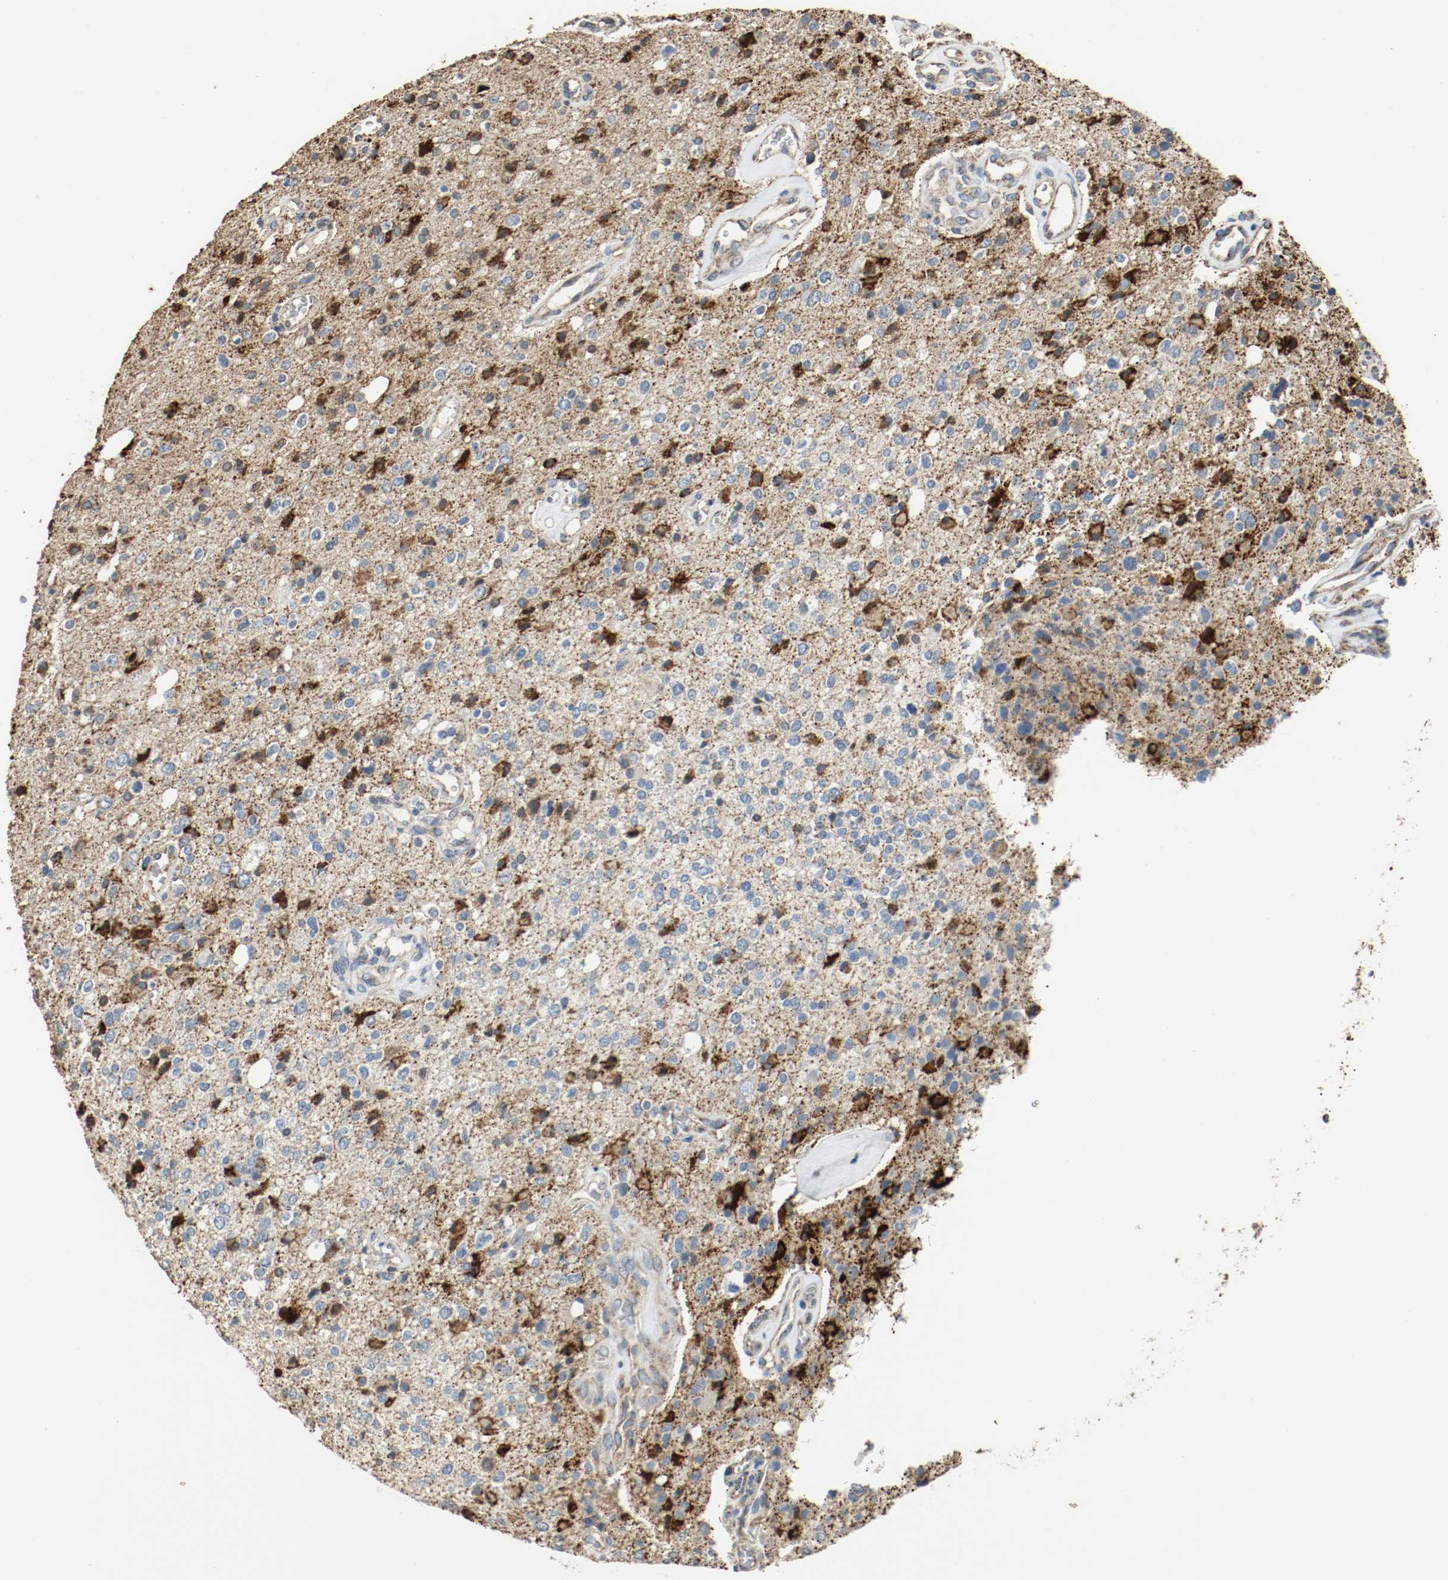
{"staining": {"intensity": "strong", "quantity": "25%-75%", "location": "cytoplasmic/membranous"}, "tissue": "glioma", "cell_type": "Tumor cells", "image_type": "cancer", "snomed": [{"axis": "morphology", "description": "Glioma, malignant, High grade"}, {"axis": "topography", "description": "Brain"}], "caption": "Immunohistochemical staining of malignant glioma (high-grade) exhibits high levels of strong cytoplasmic/membranous positivity in about 25%-75% of tumor cells. (DAB = brown stain, brightfield microscopy at high magnification).", "gene": "ALDH4A1", "patient": {"sex": "male", "age": 47}}